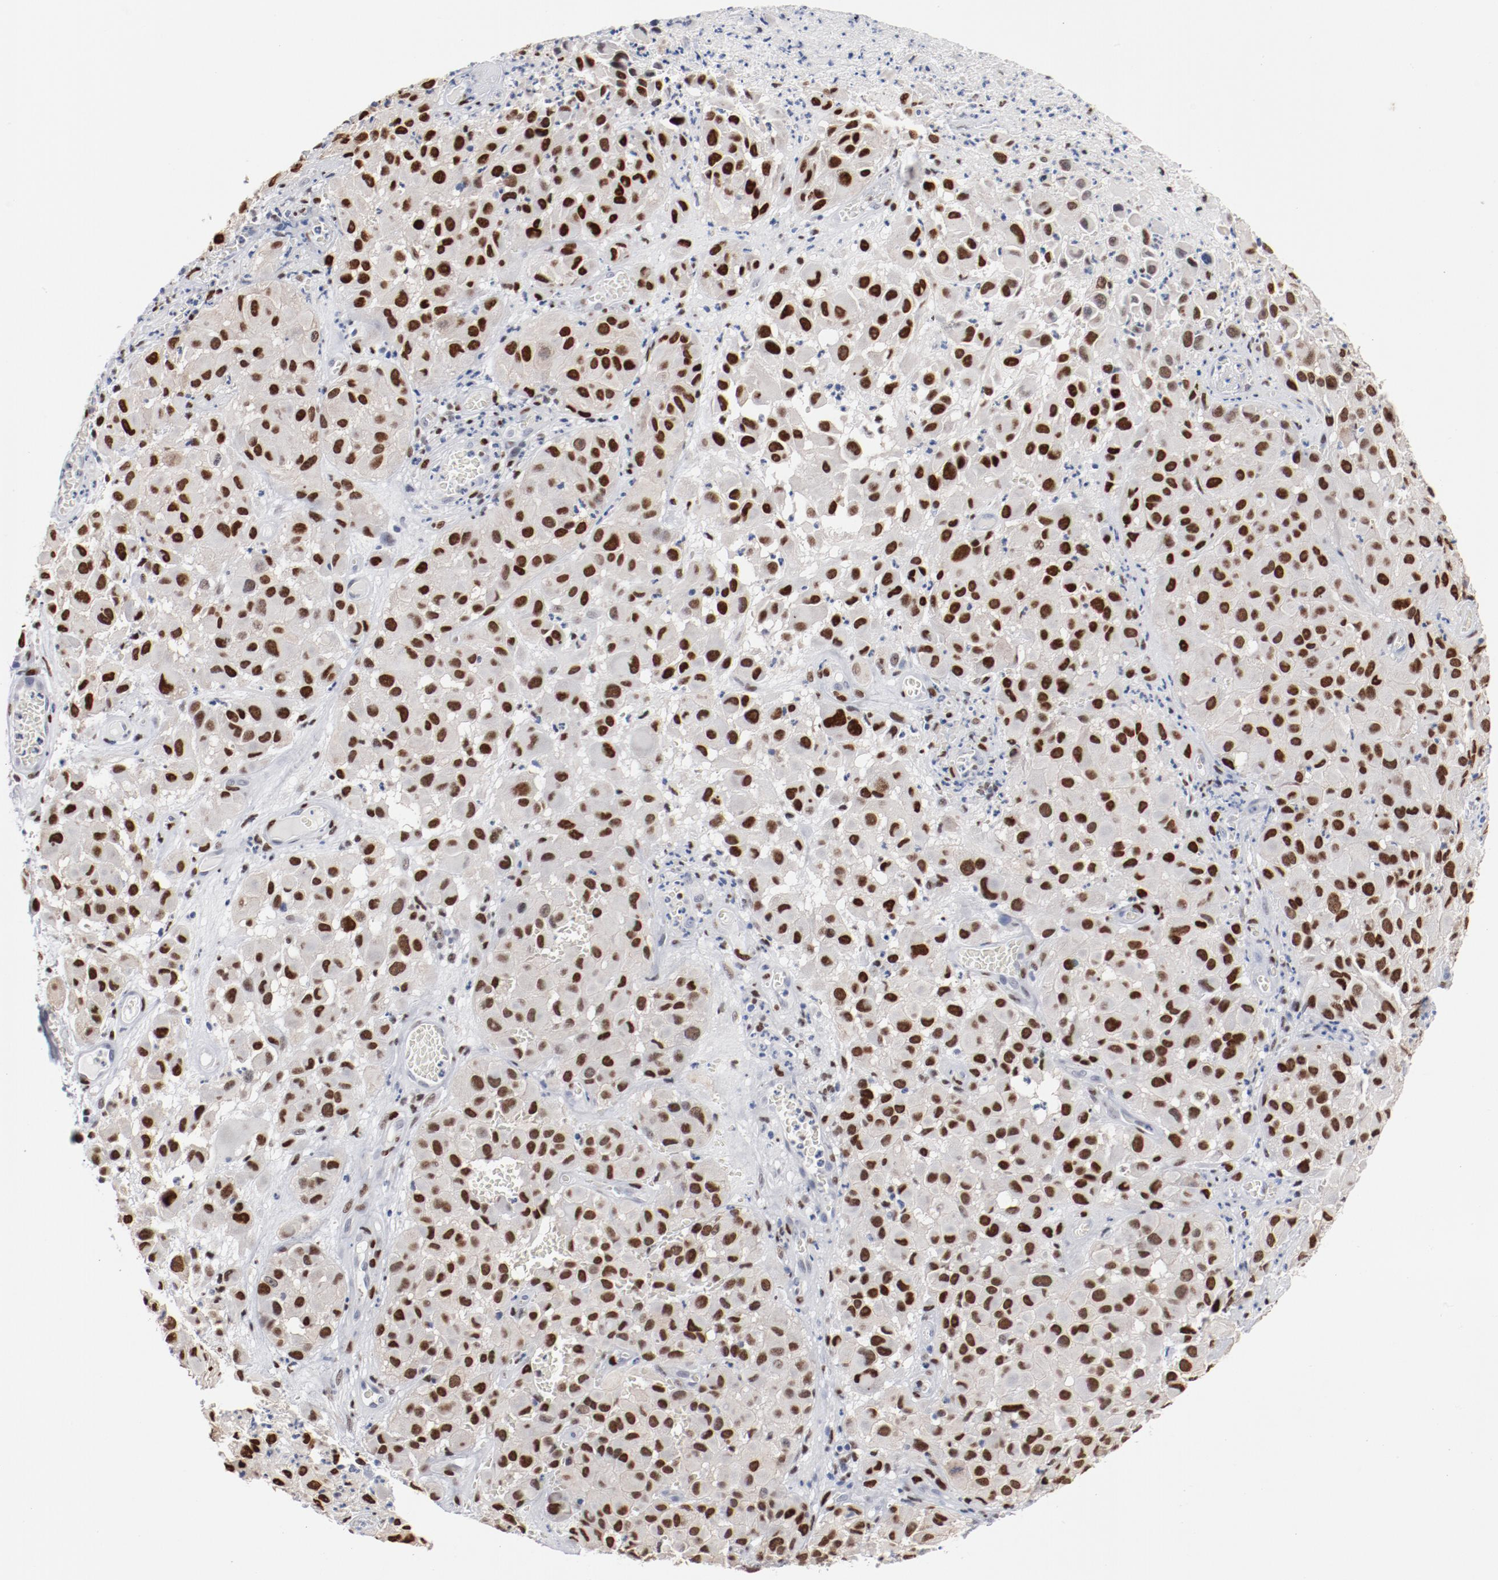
{"staining": {"intensity": "strong", "quantity": ">75%", "location": "nuclear"}, "tissue": "melanoma", "cell_type": "Tumor cells", "image_type": "cancer", "snomed": [{"axis": "morphology", "description": "Malignant melanoma, NOS"}, {"axis": "topography", "description": "Skin"}], "caption": "Melanoma tissue exhibits strong nuclear positivity in approximately >75% of tumor cells", "gene": "ZEB2", "patient": {"sex": "female", "age": 21}}